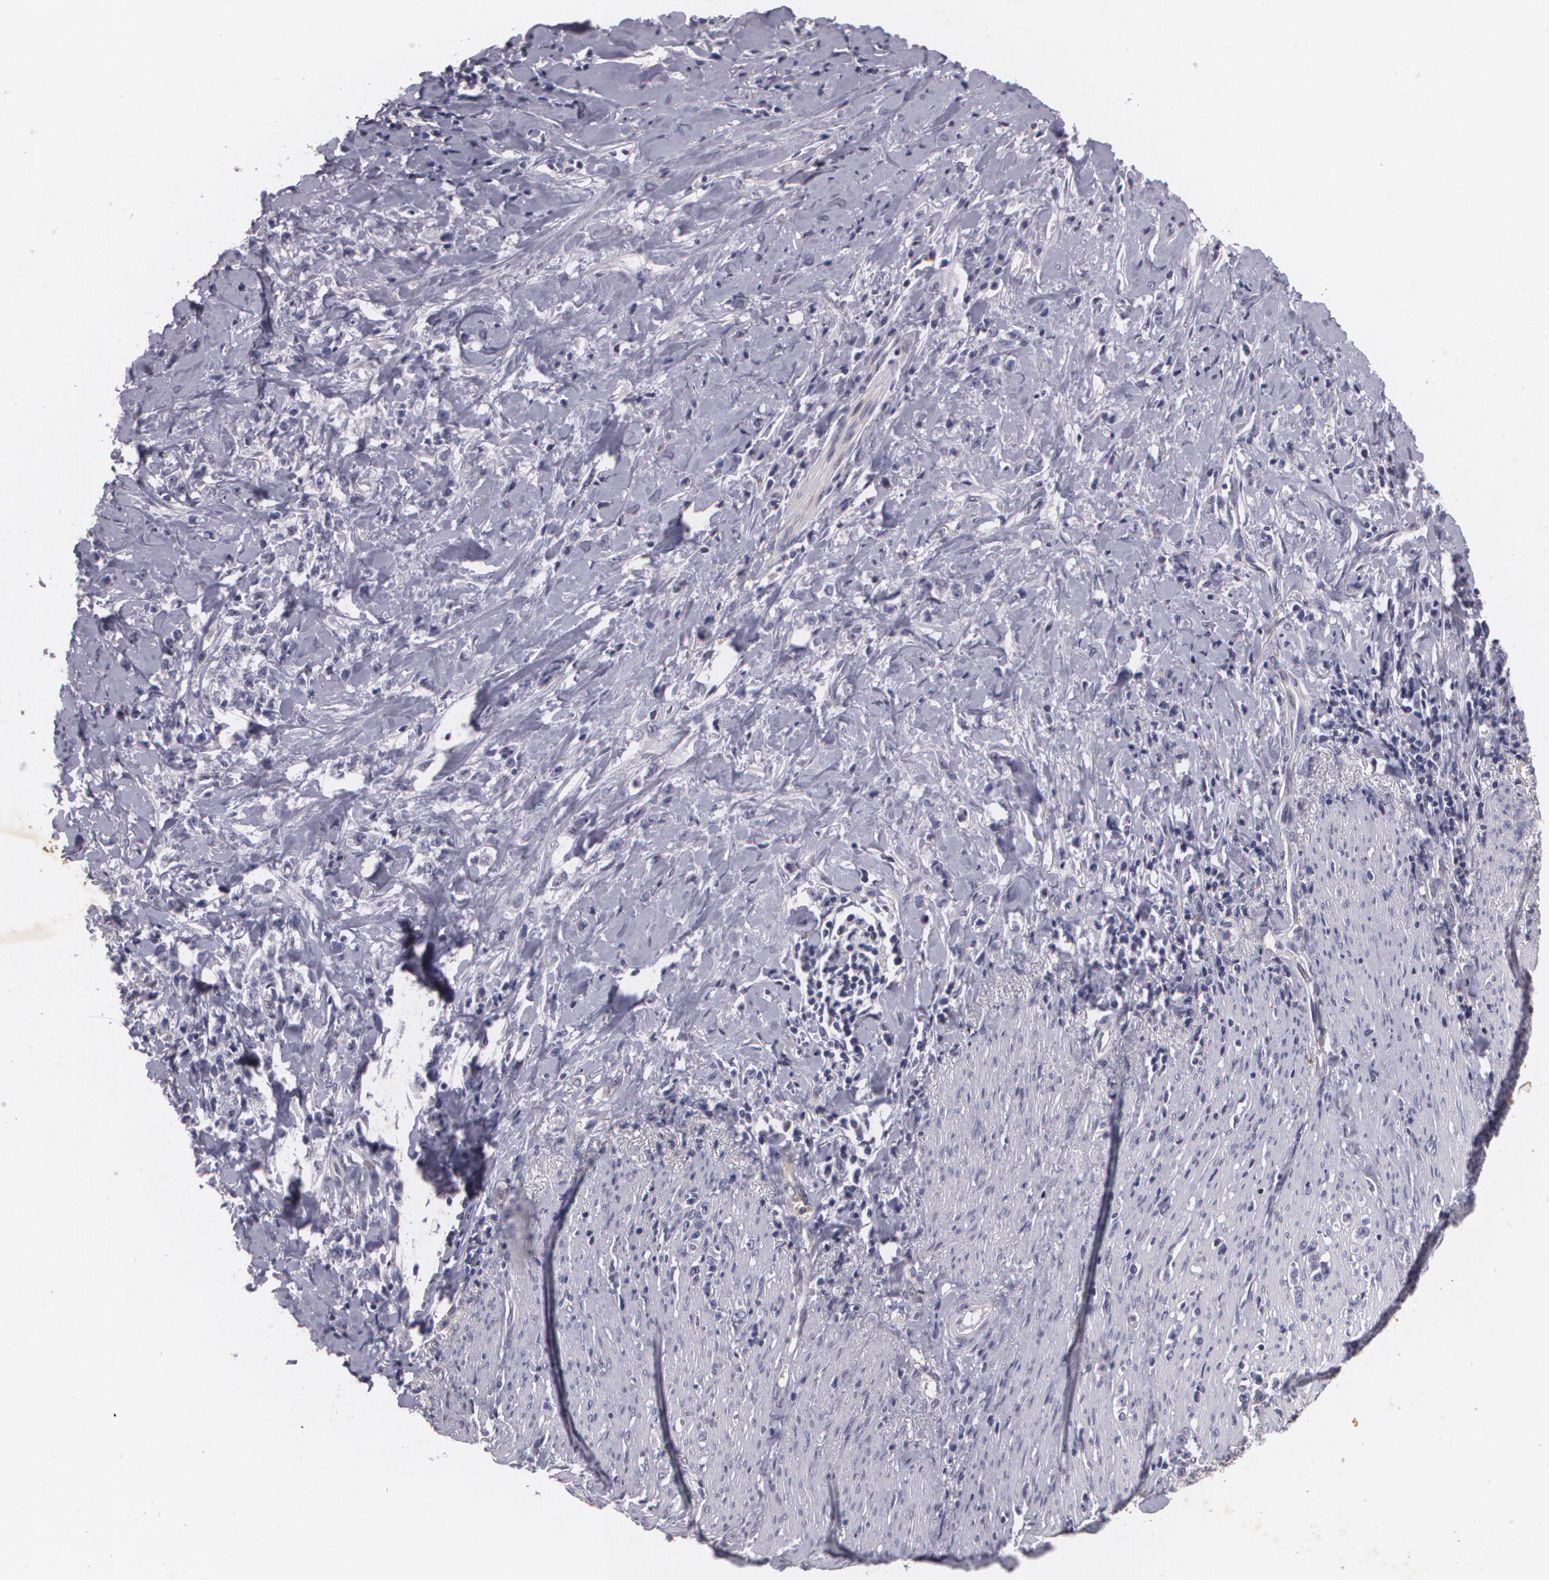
{"staining": {"intensity": "negative", "quantity": "none", "location": "none"}, "tissue": "stomach cancer", "cell_type": "Tumor cells", "image_type": "cancer", "snomed": [{"axis": "morphology", "description": "Adenocarcinoma, NOS"}, {"axis": "topography", "description": "Stomach, lower"}], "caption": "Human stomach cancer (adenocarcinoma) stained for a protein using immunohistochemistry reveals no expression in tumor cells.", "gene": "KCNA4", "patient": {"sex": "male", "age": 88}}